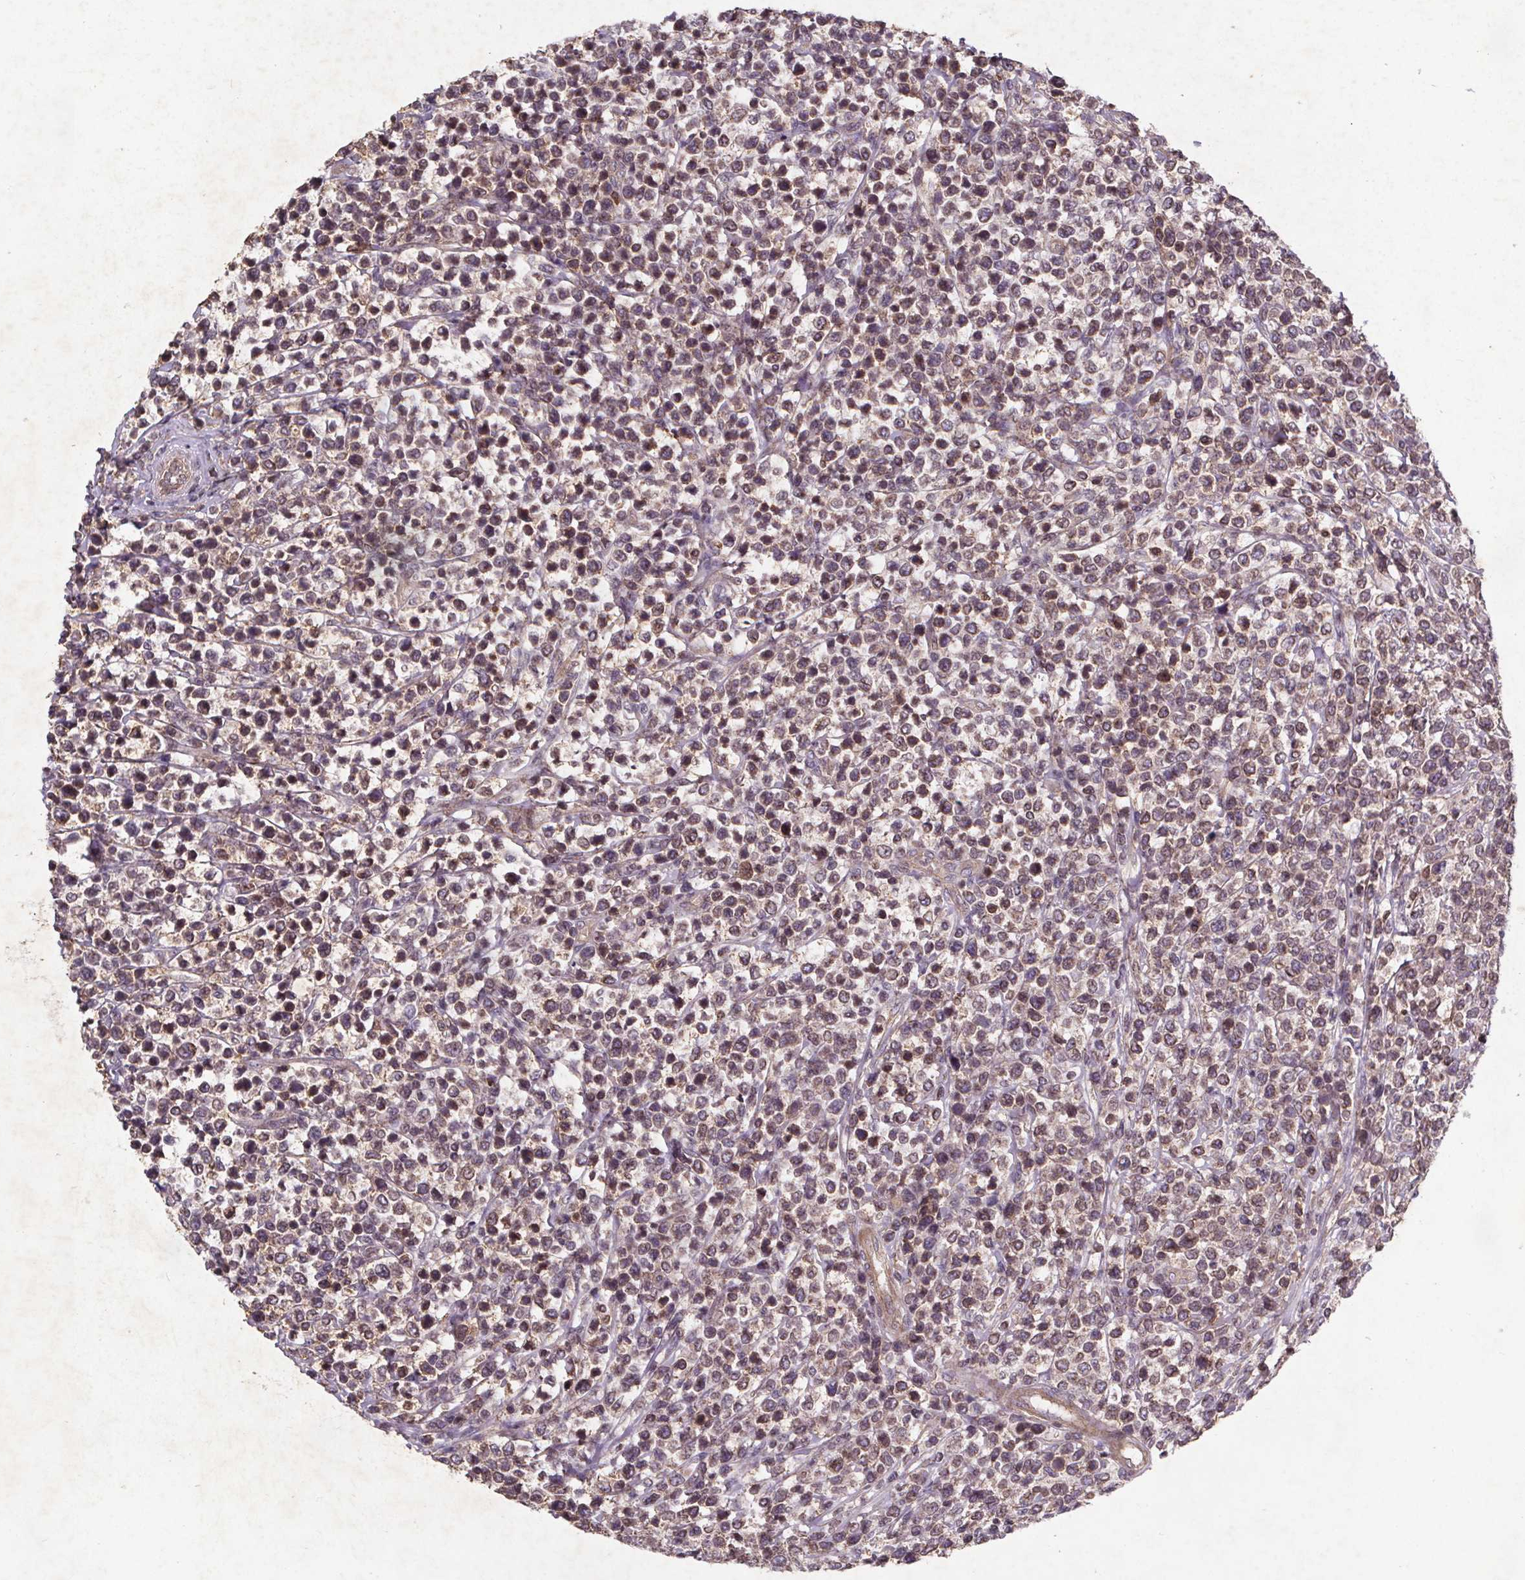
{"staining": {"intensity": "negative", "quantity": "none", "location": "none"}, "tissue": "lymphoma", "cell_type": "Tumor cells", "image_type": "cancer", "snomed": [{"axis": "morphology", "description": "Malignant lymphoma, non-Hodgkin's type, High grade"}, {"axis": "topography", "description": "Soft tissue"}], "caption": "Immunohistochemistry (IHC) micrograph of malignant lymphoma, non-Hodgkin's type (high-grade) stained for a protein (brown), which reveals no staining in tumor cells. The staining was performed using DAB (3,3'-diaminobenzidine) to visualize the protein expression in brown, while the nuclei were stained in blue with hematoxylin (Magnification: 20x).", "gene": "STRN3", "patient": {"sex": "female", "age": 56}}